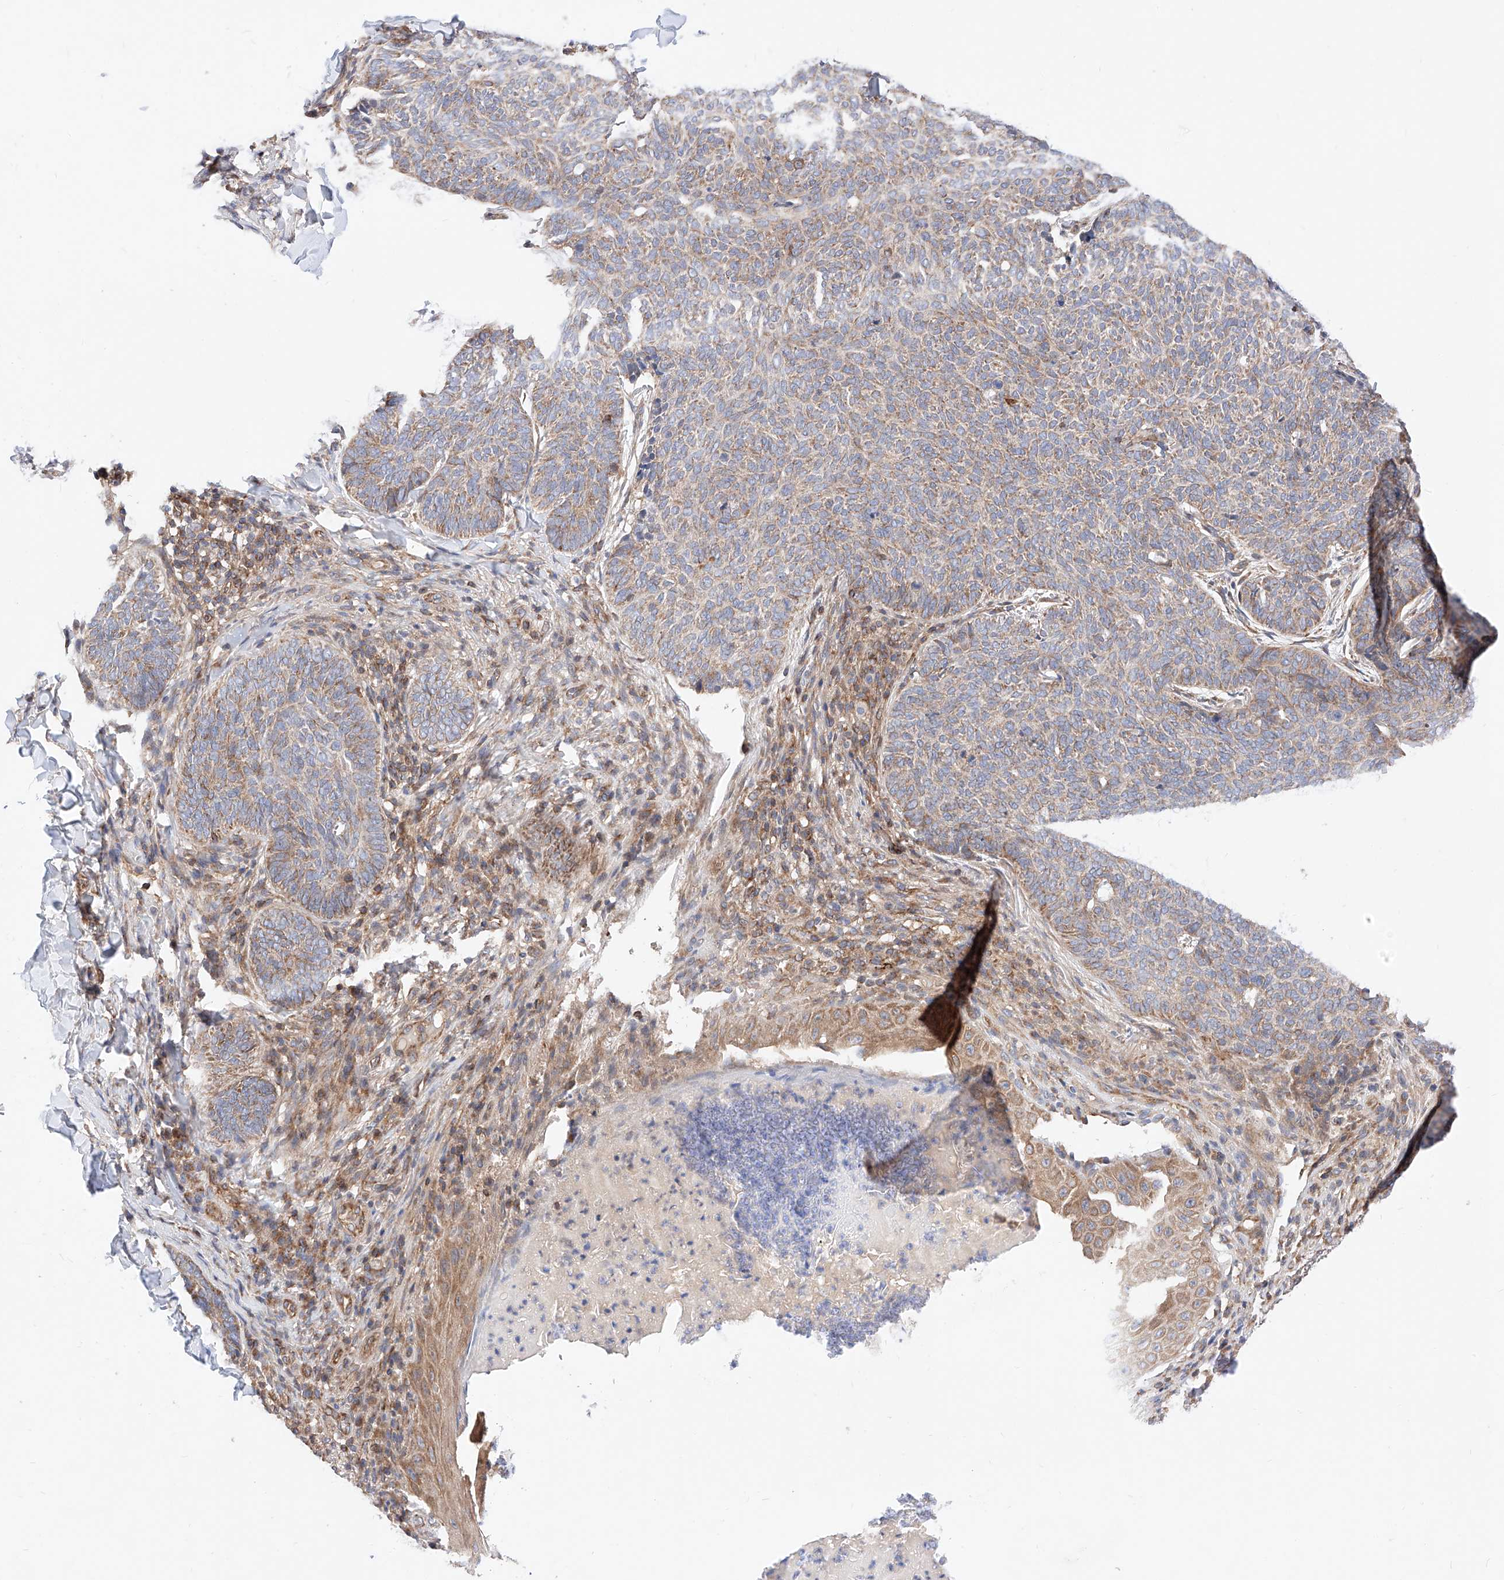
{"staining": {"intensity": "moderate", "quantity": "25%-75%", "location": "cytoplasmic/membranous"}, "tissue": "skin cancer", "cell_type": "Tumor cells", "image_type": "cancer", "snomed": [{"axis": "morphology", "description": "Normal tissue, NOS"}, {"axis": "morphology", "description": "Basal cell carcinoma"}, {"axis": "topography", "description": "Skin"}], "caption": "IHC photomicrograph of skin cancer (basal cell carcinoma) stained for a protein (brown), which shows medium levels of moderate cytoplasmic/membranous expression in approximately 25%-75% of tumor cells.", "gene": "NR1D1", "patient": {"sex": "male", "age": 50}}